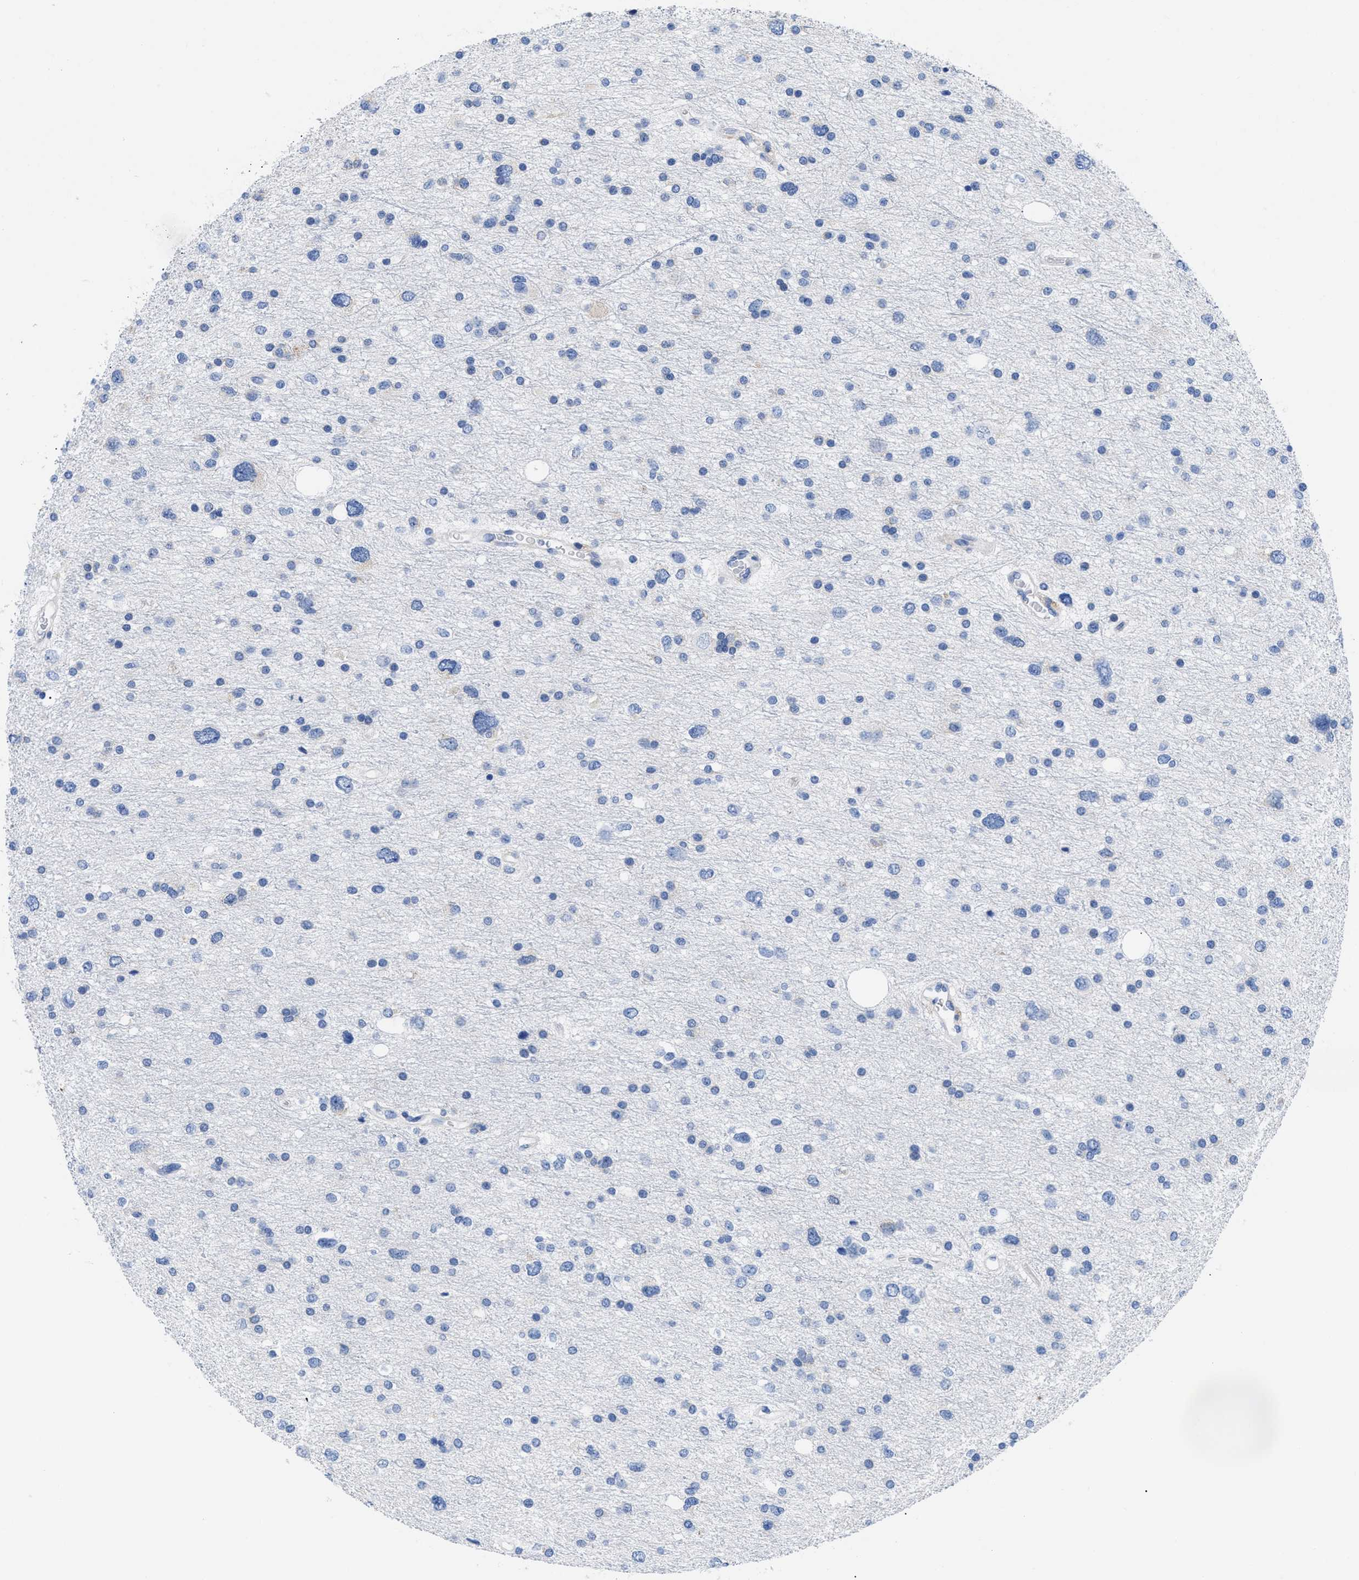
{"staining": {"intensity": "negative", "quantity": "none", "location": "none"}, "tissue": "glioma", "cell_type": "Tumor cells", "image_type": "cancer", "snomed": [{"axis": "morphology", "description": "Glioma, malignant, Low grade"}, {"axis": "topography", "description": "Brain"}], "caption": "The image displays no staining of tumor cells in glioma.", "gene": "HLA-DPA1", "patient": {"sex": "female", "age": 37}}